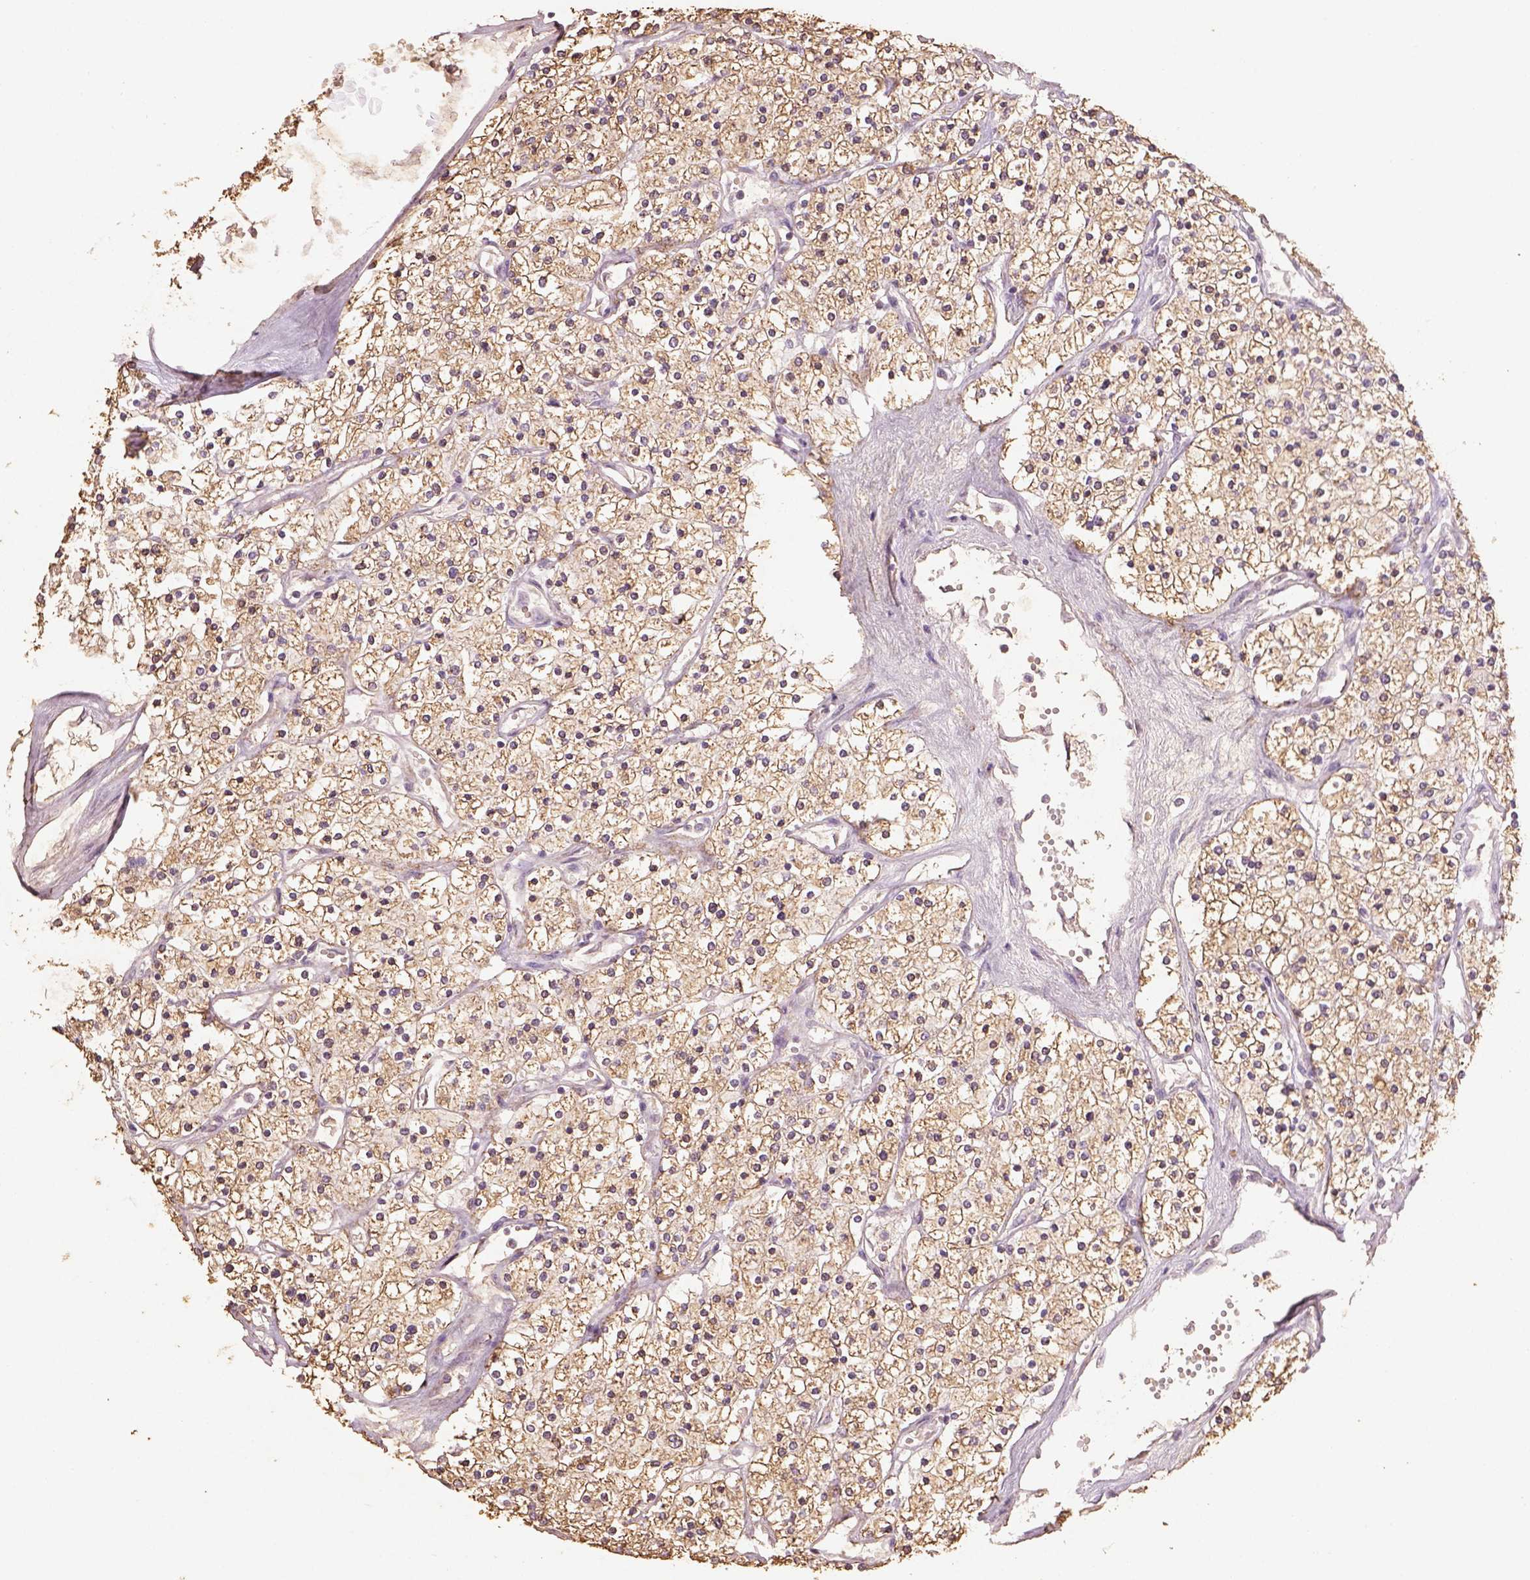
{"staining": {"intensity": "moderate", "quantity": ">75%", "location": "cytoplasmic/membranous"}, "tissue": "renal cancer", "cell_type": "Tumor cells", "image_type": "cancer", "snomed": [{"axis": "morphology", "description": "Adenocarcinoma, NOS"}, {"axis": "topography", "description": "Kidney"}], "caption": "The image demonstrates staining of renal cancer, revealing moderate cytoplasmic/membranous protein staining (brown color) within tumor cells.", "gene": "AP2B1", "patient": {"sex": "male", "age": 80}}